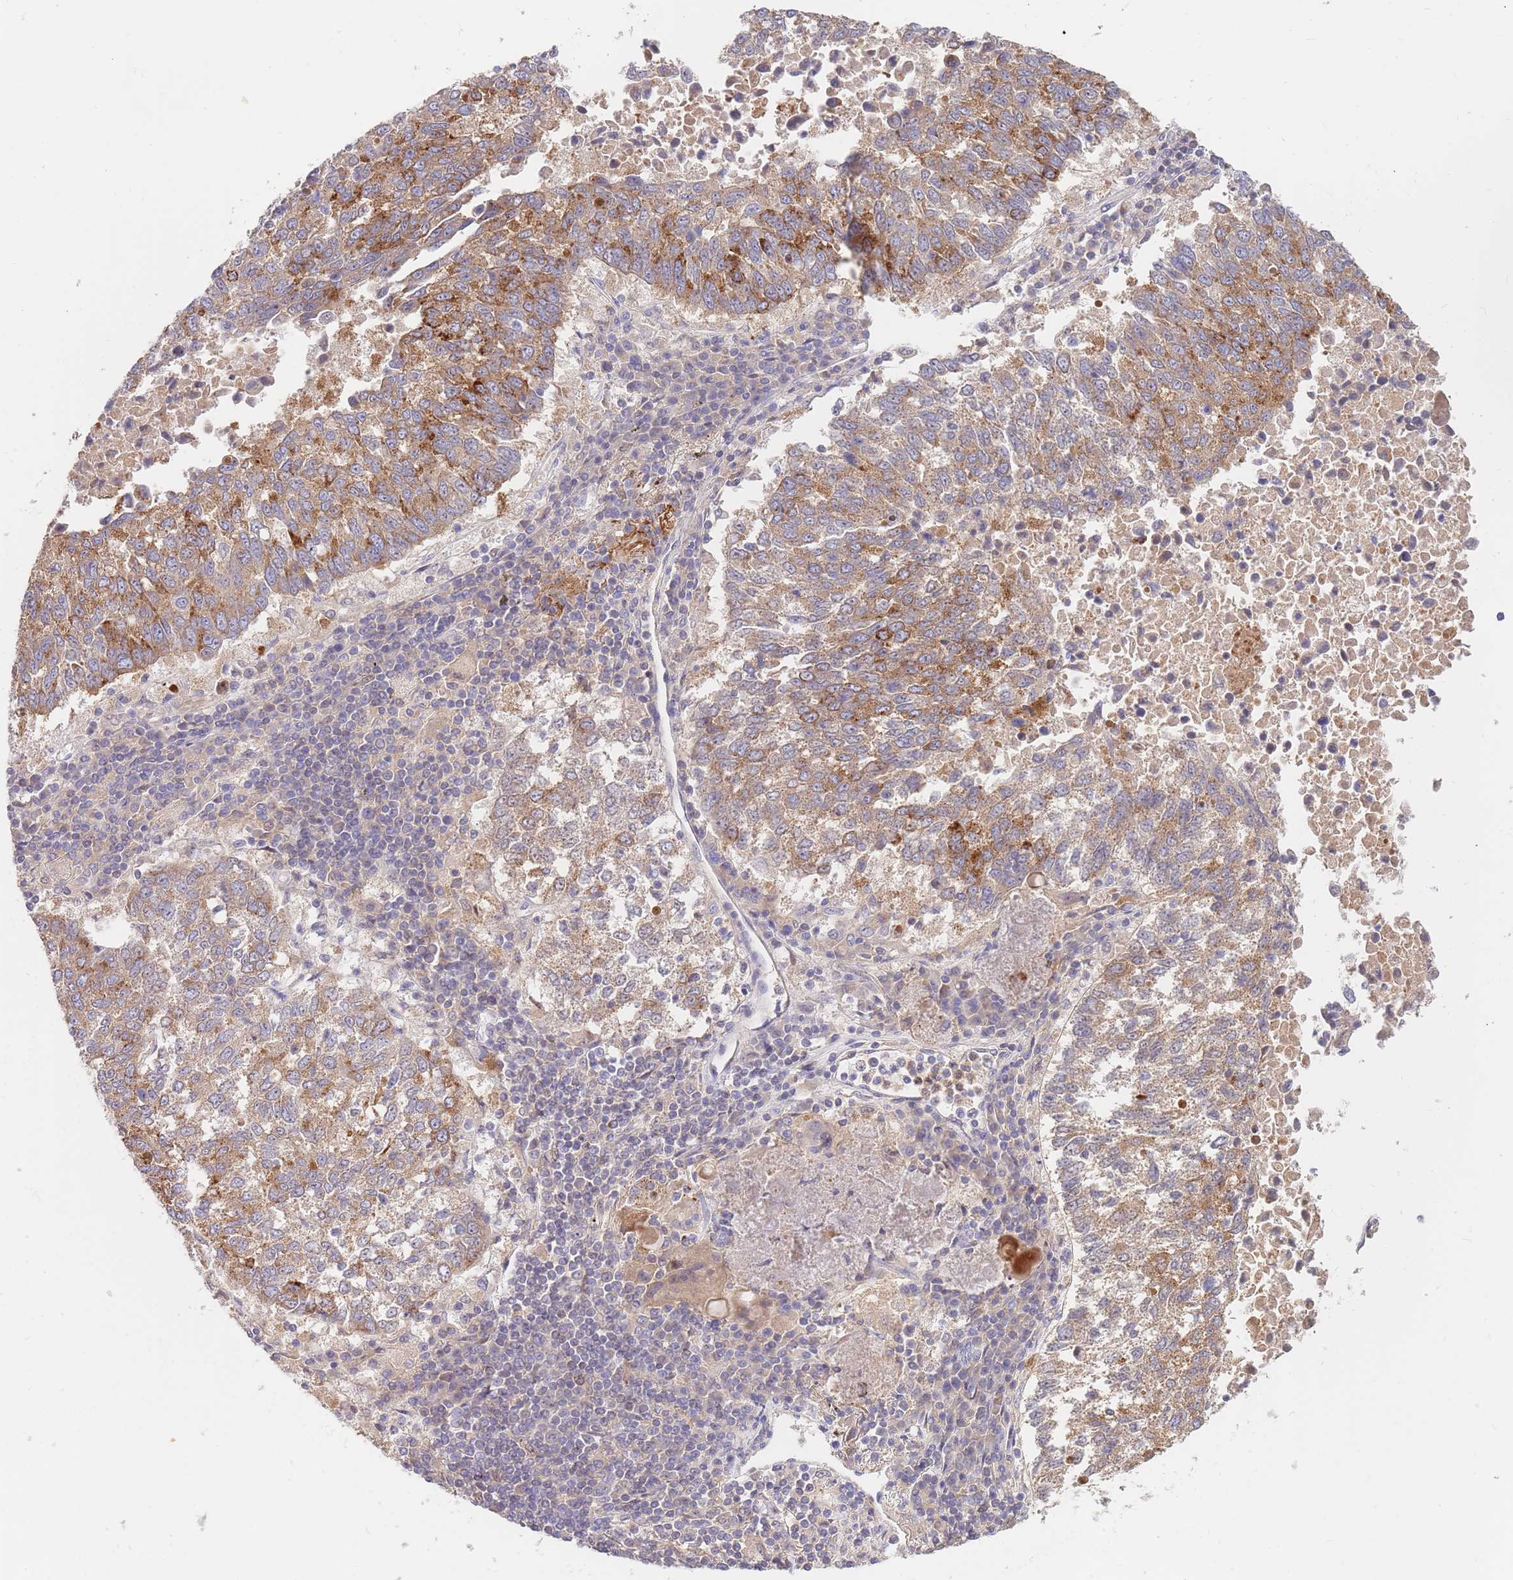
{"staining": {"intensity": "strong", "quantity": "25%-75%", "location": "cytoplasmic/membranous"}, "tissue": "lung cancer", "cell_type": "Tumor cells", "image_type": "cancer", "snomed": [{"axis": "morphology", "description": "Squamous cell carcinoma, NOS"}, {"axis": "topography", "description": "Lung"}], "caption": "Lung cancer stained for a protein (brown) displays strong cytoplasmic/membranous positive positivity in approximately 25%-75% of tumor cells.", "gene": "BORCS5", "patient": {"sex": "male", "age": 73}}